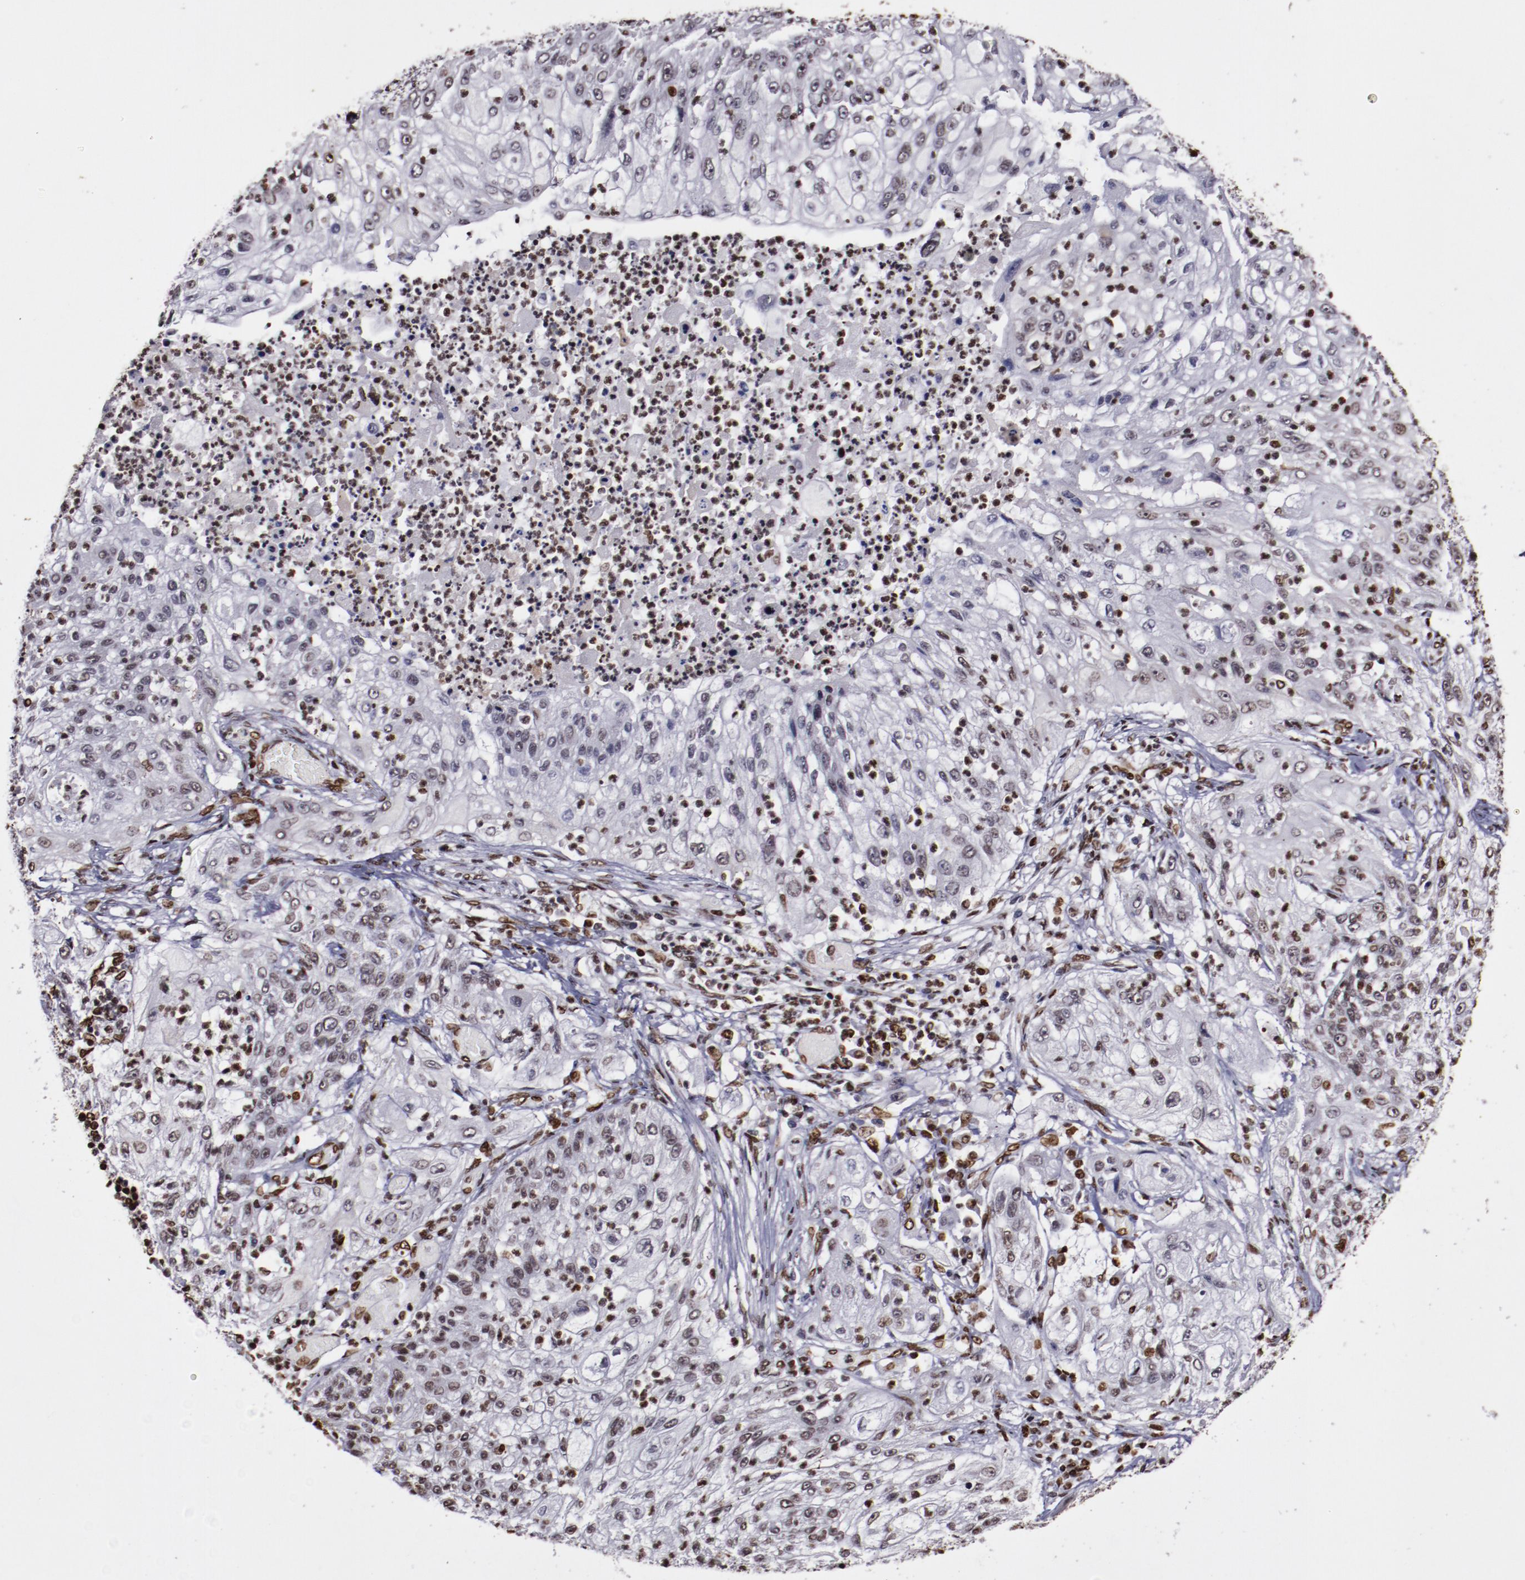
{"staining": {"intensity": "weak", "quantity": "25%-75%", "location": "nuclear"}, "tissue": "lung cancer", "cell_type": "Tumor cells", "image_type": "cancer", "snomed": [{"axis": "morphology", "description": "Inflammation, NOS"}, {"axis": "morphology", "description": "Squamous cell carcinoma, NOS"}, {"axis": "topography", "description": "Lymph node"}, {"axis": "topography", "description": "Soft tissue"}, {"axis": "topography", "description": "Lung"}], "caption": "Human lung cancer (squamous cell carcinoma) stained with a brown dye demonstrates weak nuclear positive positivity in about 25%-75% of tumor cells.", "gene": "APEX1", "patient": {"sex": "male", "age": 66}}